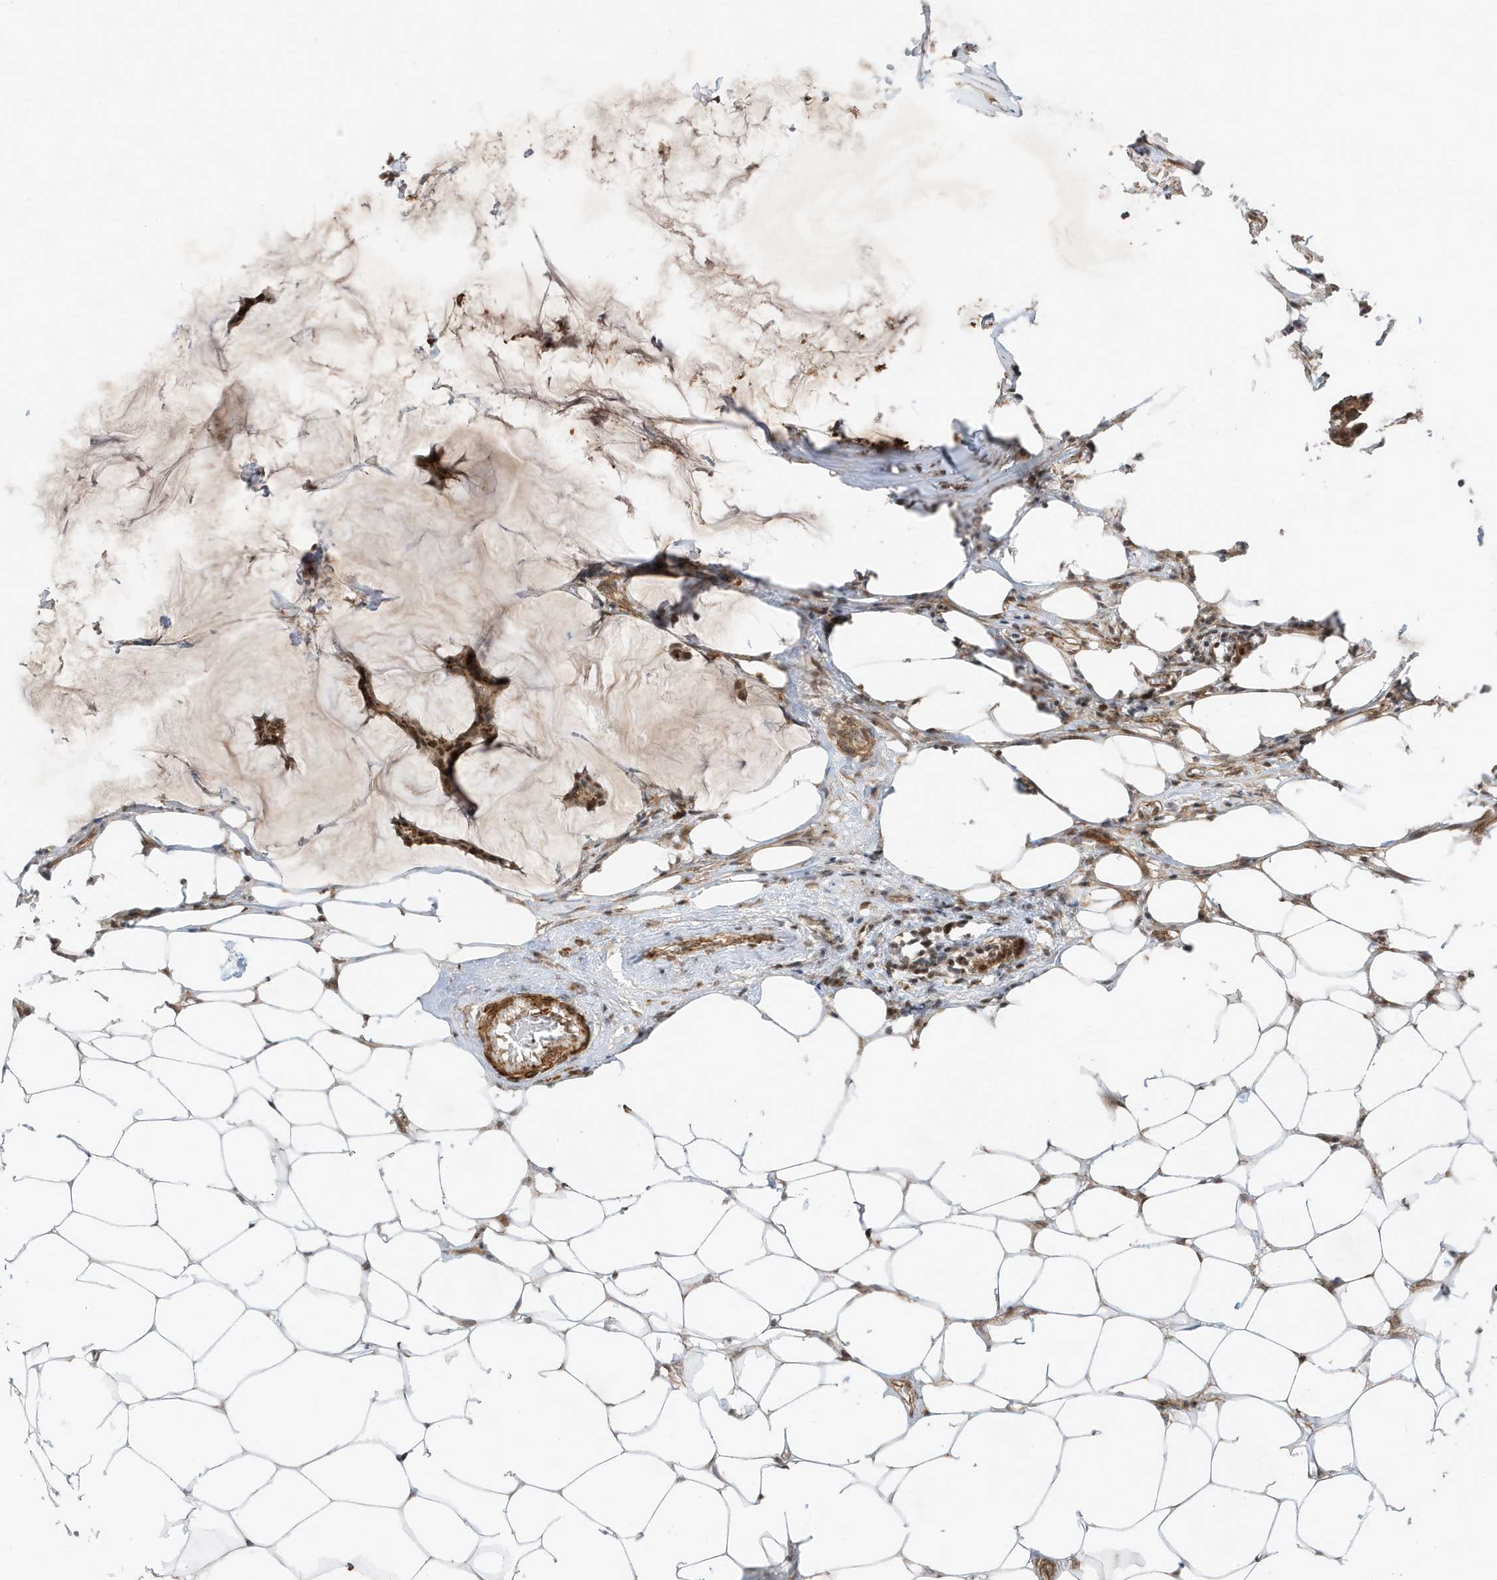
{"staining": {"intensity": "moderate", "quantity": ">75%", "location": "cytoplasmic/membranous,nuclear"}, "tissue": "breast cancer", "cell_type": "Tumor cells", "image_type": "cancer", "snomed": [{"axis": "morphology", "description": "Duct carcinoma"}, {"axis": "topography", "description": "Breast"}], "caption": "Protein staining of intraductal carcinoma (breast) tissue exhibits moderate cytoplasmic/membranous and nuclear staining in about >75% of tumor cells. (Stains: DAB (3,3'-diaminobenzidine) in brown, nuclei in blue, Microscopy: brightfield microscopy at high magnification).", "gene": "MAST3", "patient": {"sex": "female", "age": 93}}